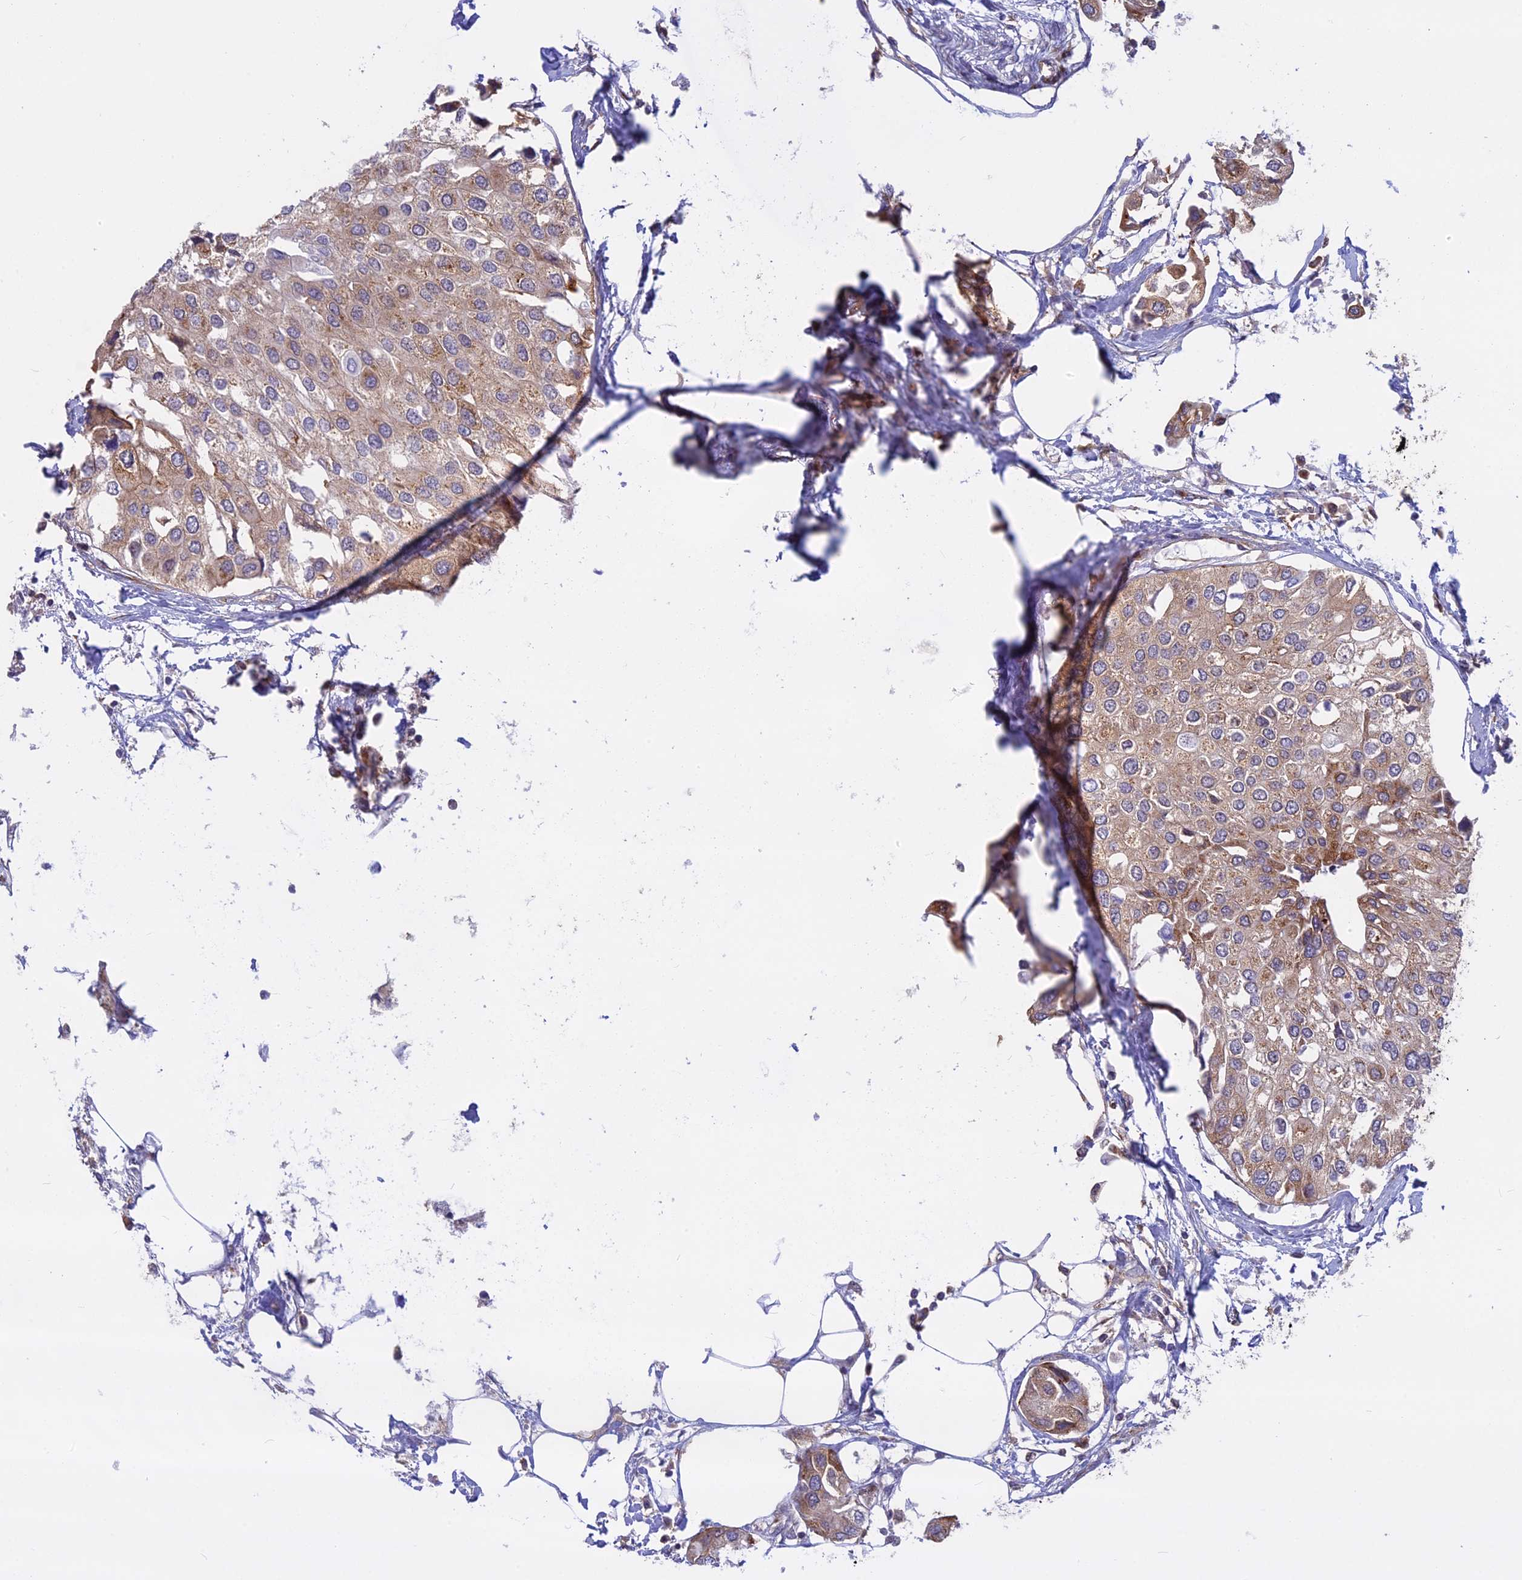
{"staining": {"intensity": "moderate", "quantity": "25%-75%", "location": "cytoplasmic/membranous"}, "tissue": "urothelial cancer", "cell_type": "Tumor cells", "image_type": "cancer", "snomed": [{"axis": "morphology", "description": "Urothelial carcinoma, High grade"}, {"axis": "topography", "description": "Urinary bladder"}], "caption": "Immunohistochemical staining of urothelial carcinoma (high-grade) exhibits medium levels of moderate cytoplasmic/membranous expression in about 25%-75% of tumor cells.", "gene": "CLINT1", "patient": {"sex": "male", "age": 64}}